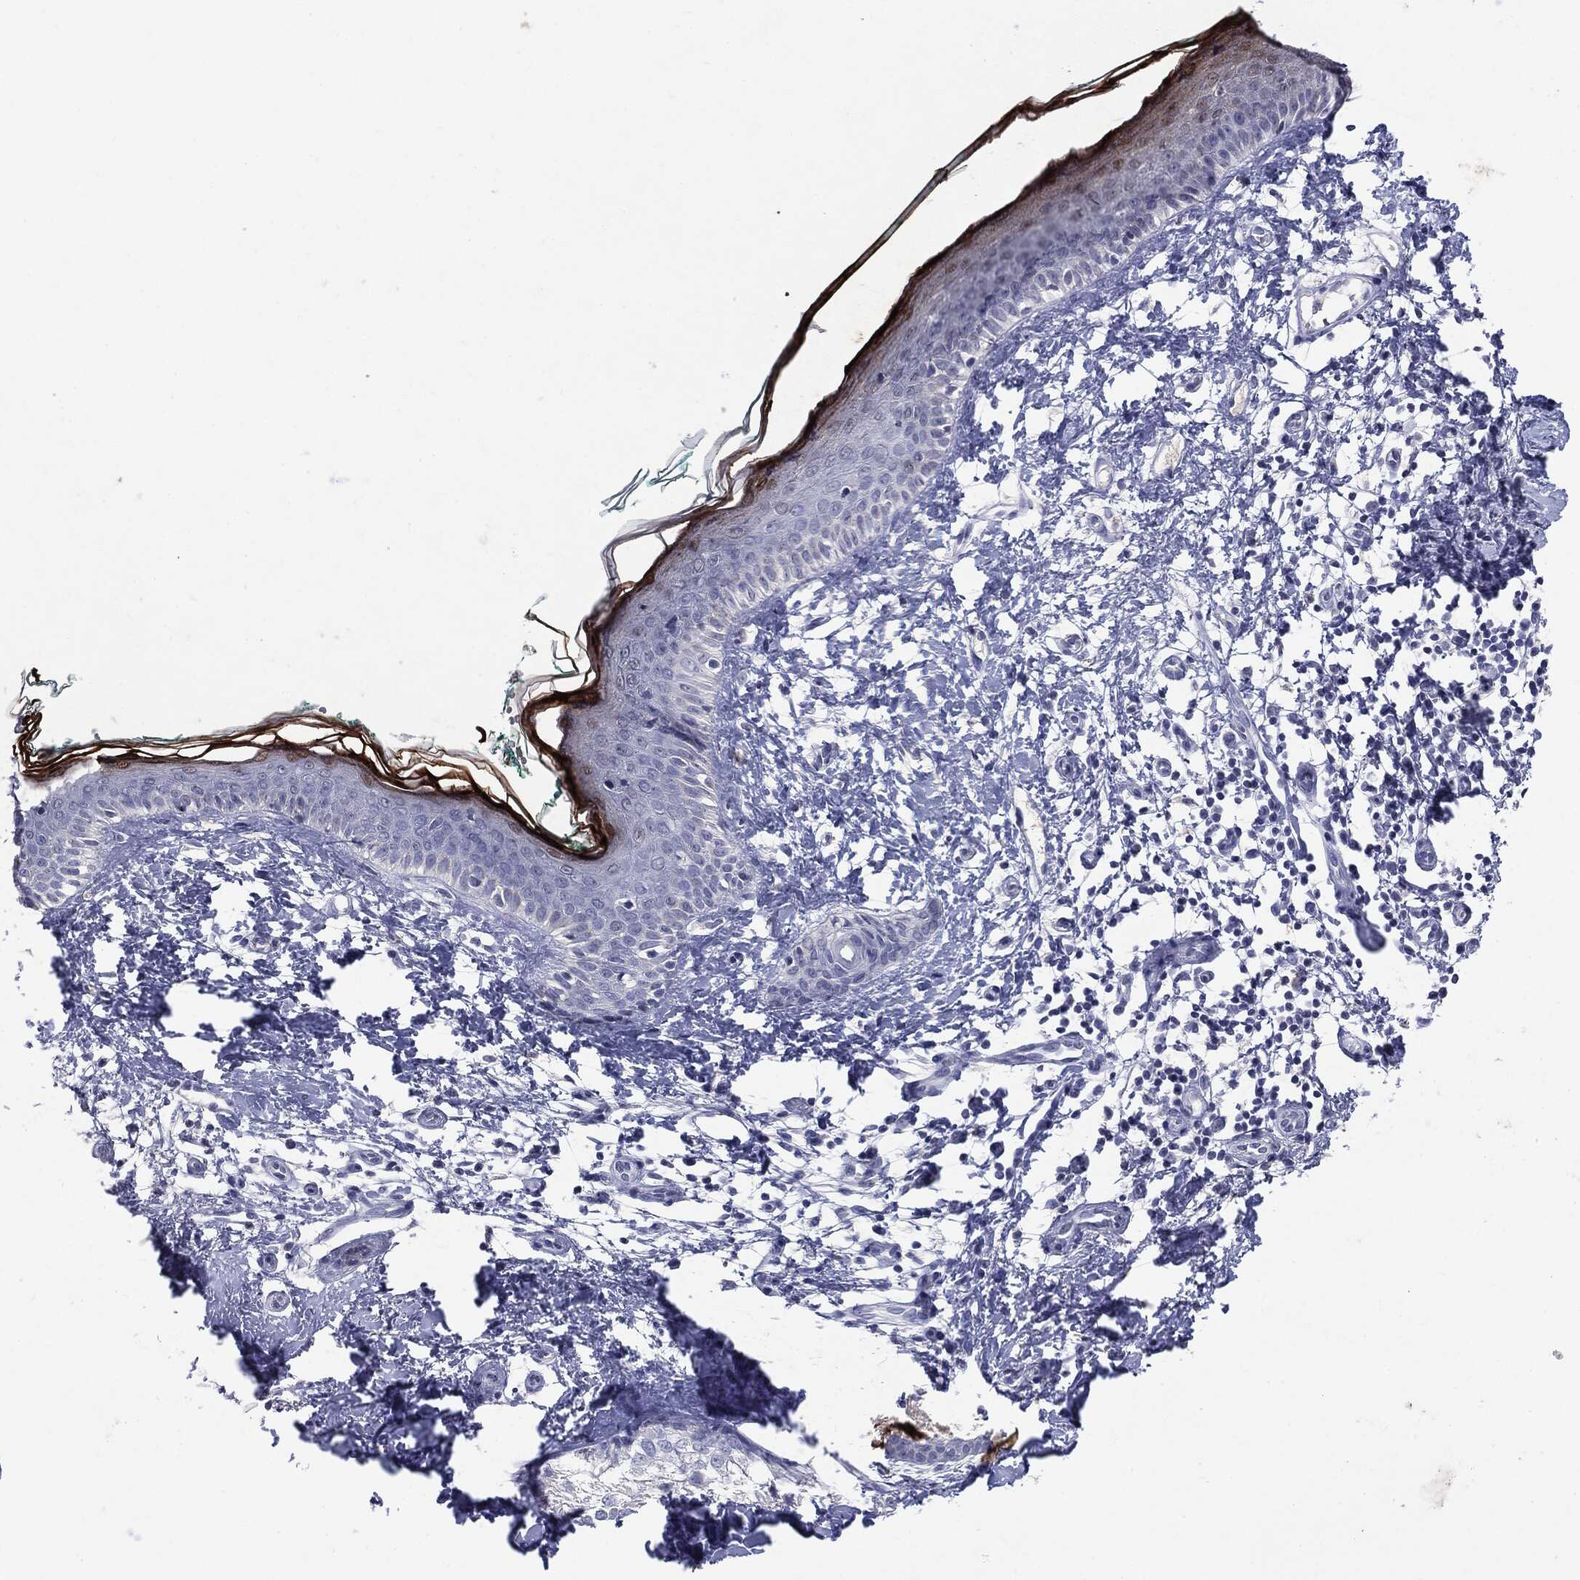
{"staining": {"intensity": "negative", "quantity": "none", "location": "none"}, "tissue": "skin", "cell_type": "Fibroblasts", "image_type": "normal", "snomed": [{"axis": "morphology", "description": "Normal tissue, NOS"}, {"axis": "morphology", "description": "Basal cell carcinoma"}, {"axis": "topography", "description": "Skin"}], "caption": "This is an immunohistochemistry (IHC) image of normal human skin. There is no expression in fibroblasts.", "gene": "SERPINB4", "patient": {"sex": "male", "age": 33}}